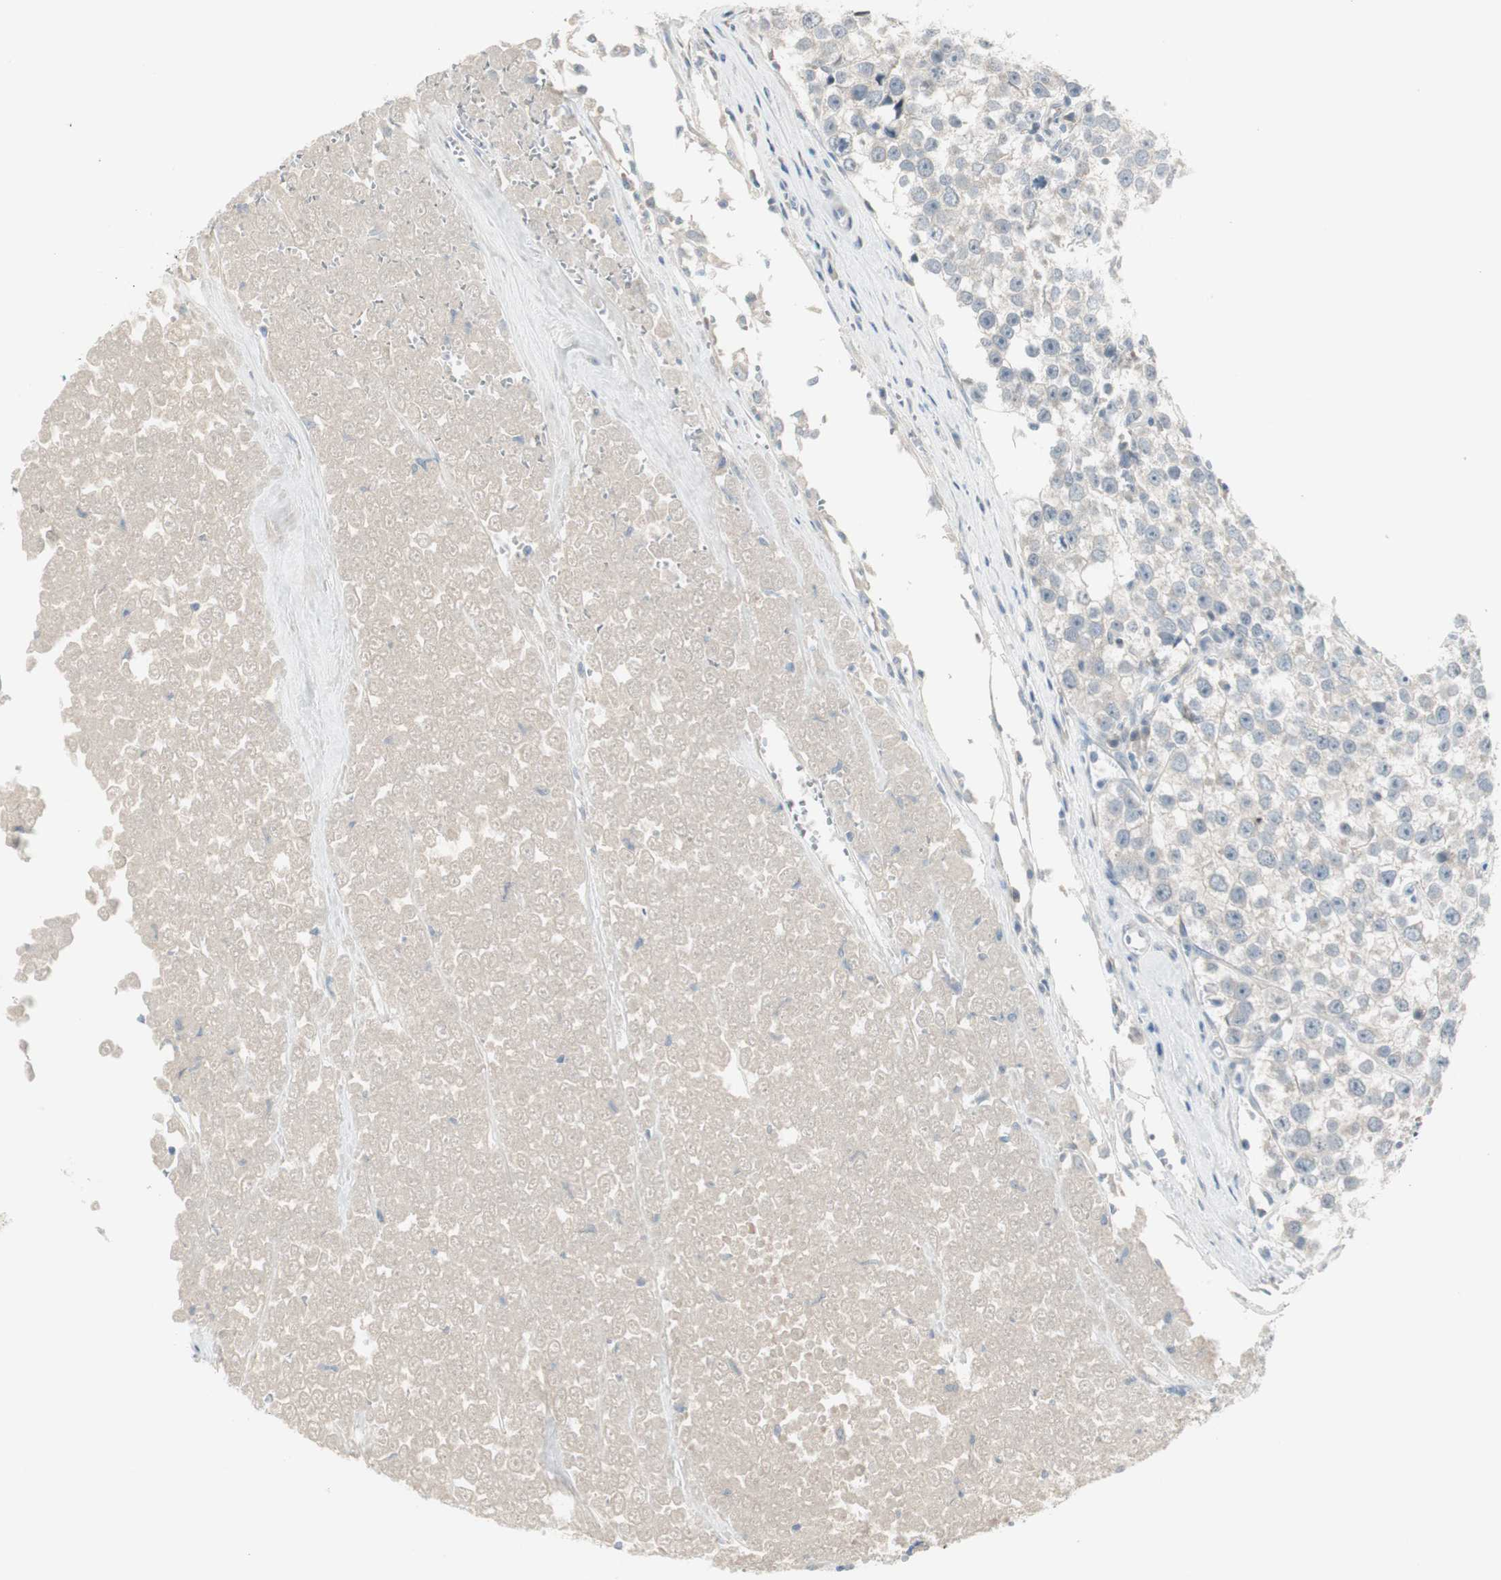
{"staining": {"intensity": "negative", "quantity": "none", "location": "none"}, "tissue": "testis cancer", "cell_type": "Tumor cells", "image_type": "cancer", "snomed": [{"axis": "morphology", "description": "Seminoma, NOS"}, {"axis": "morphology", "description": "Carcinoma, Embryonal, NOS"}, {"axis": "topography", "description": "Testis"}], "caption": "This histopathology image is of testis cancer stained with IHC to label a protein in brown with the nuclei are counter-stained blue. There is no positivity in tumor cells.", "gene": "MAPRE3", "patient": {"sex": "male", "age": 52}}